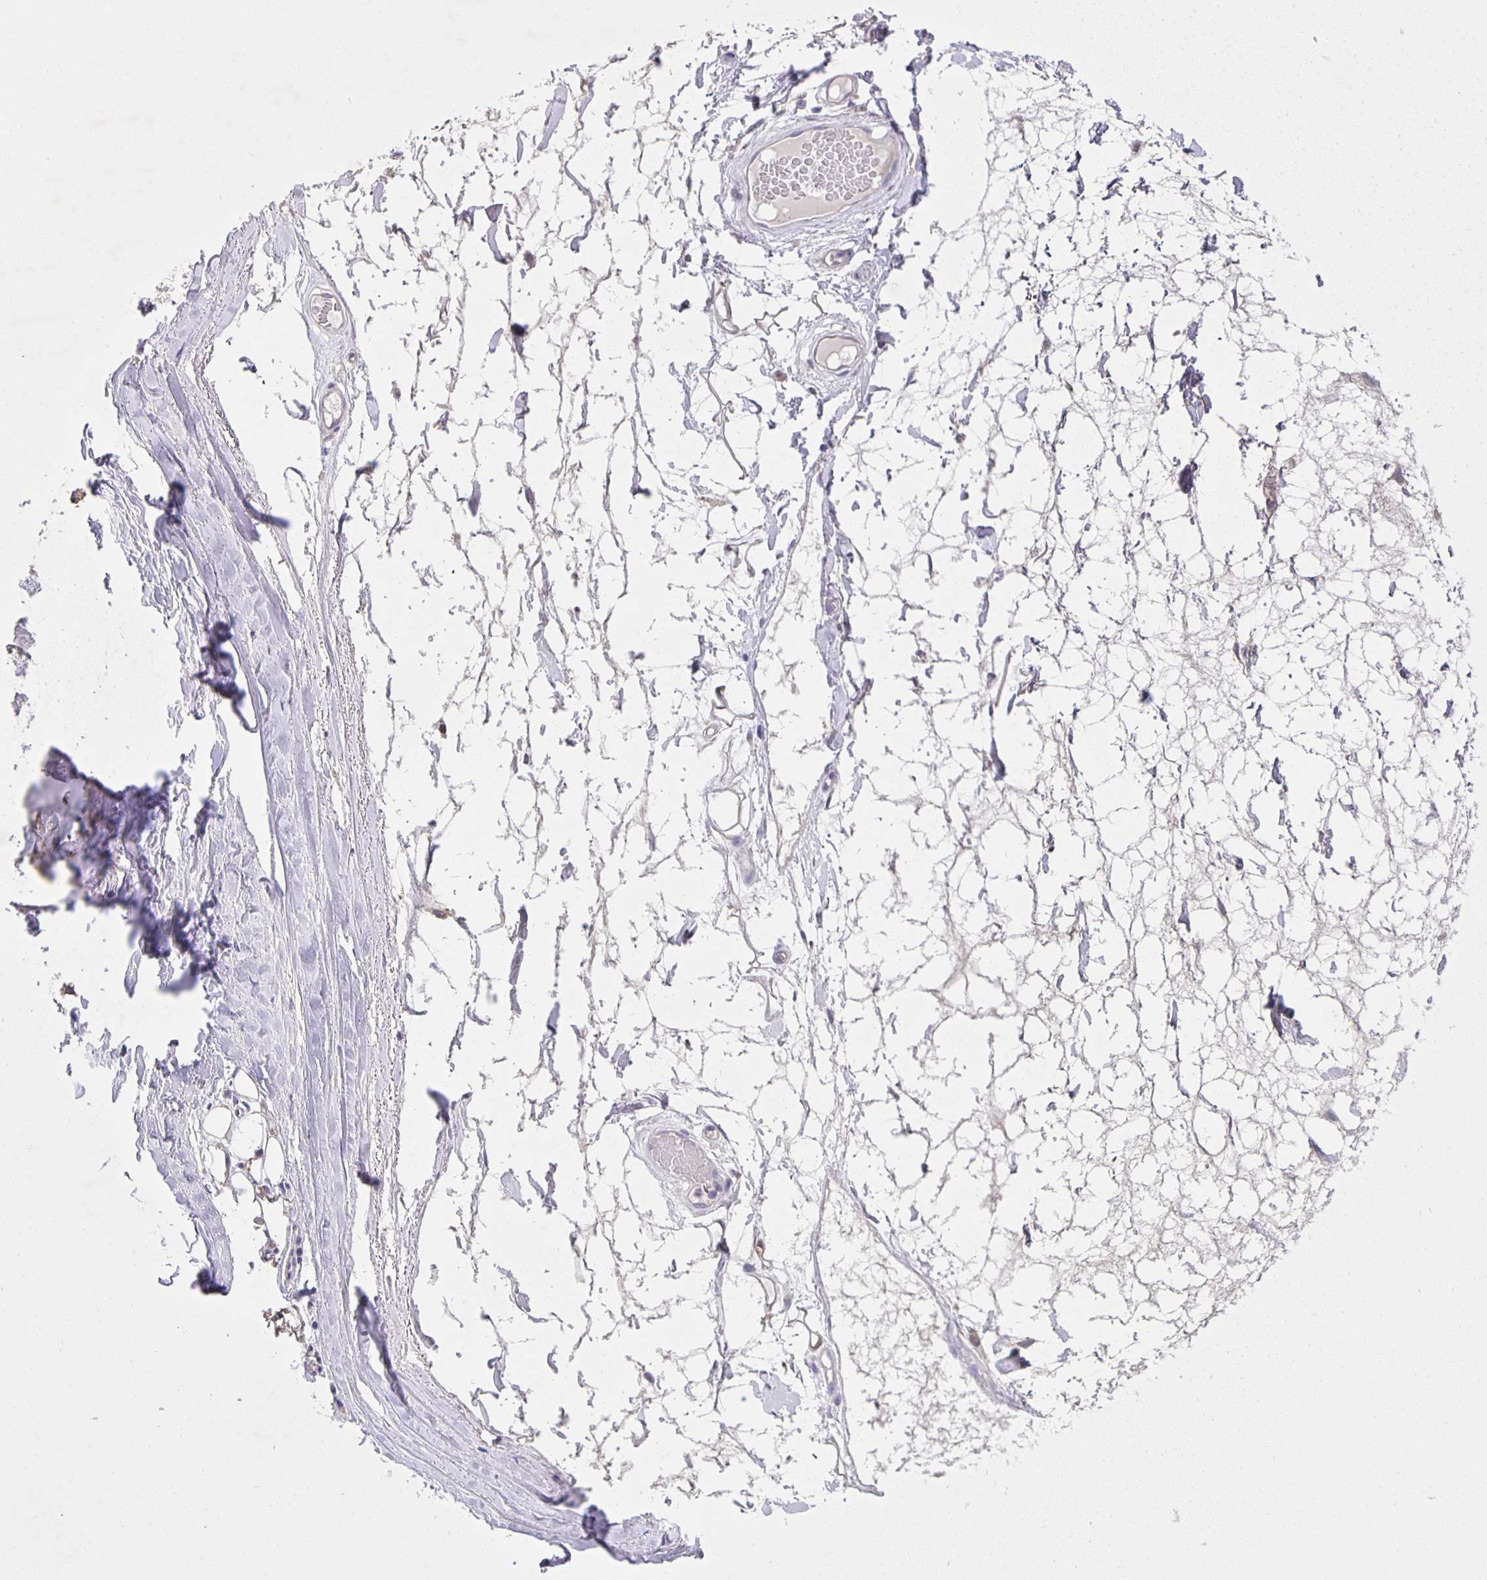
{"staining": {"intensity": "negative", "quantity": "none", "location": "none"}, "tissue": "adipose tissue", "cell_type": "Adipocytes", "image_type": "normal", "snomed": [{"axis": "morphology", "description": "Normal tissue, NOS"}, {"axis": "topography", "description": "Lymph node"}, {"axis": "topography", "description": "Cartilage tissue"}, {"axis": "topography", "description": "Nasopharynx"}], "caption": "Image shows no protein staining in adipocytes of benign adipose tissue.", "gene": "JMJD4", "patient": {"sex": "male", "age": 63}}